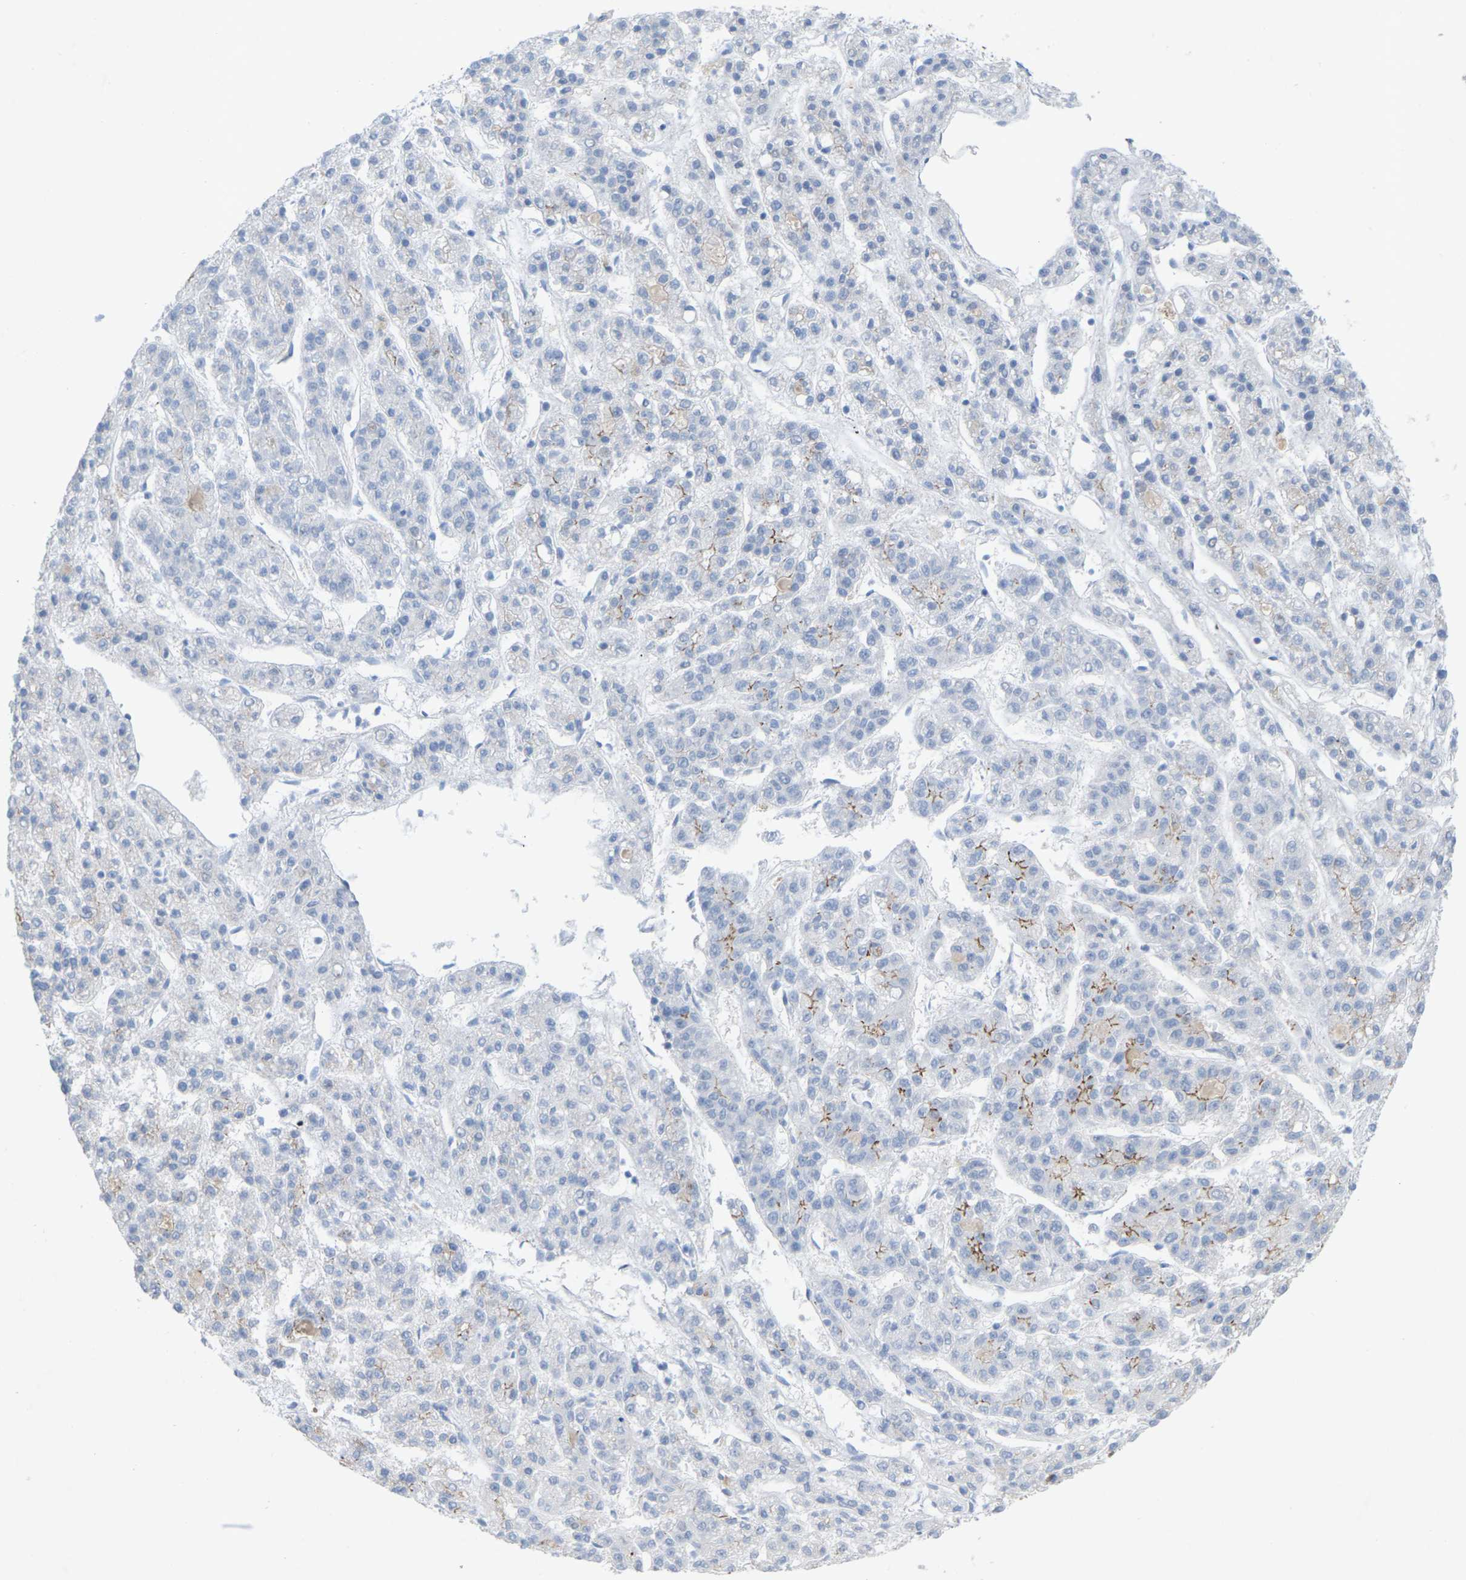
{"staining": {"intensity": "moderate", "quantity": "<25%", "location": "cytoplasmic/membranous"}, "tissue": "liver cancer", "cell_type": "Tumor cells", "image_type": "cancer", "snomed": [{"axis": "morphology", "description": "Carcinoma, Hepatocellular, NOS"}, {"axis": "topography", "description": "Liver"}], "caption": "This is an image of immunohistochemistry staining of liver hepatocellular carcinoma, which shows moderate staining in the cytoplasmic/membranous of tumor cells.", "gene": "CLDN3", "patient": {"sex": "male", "age": 70}}